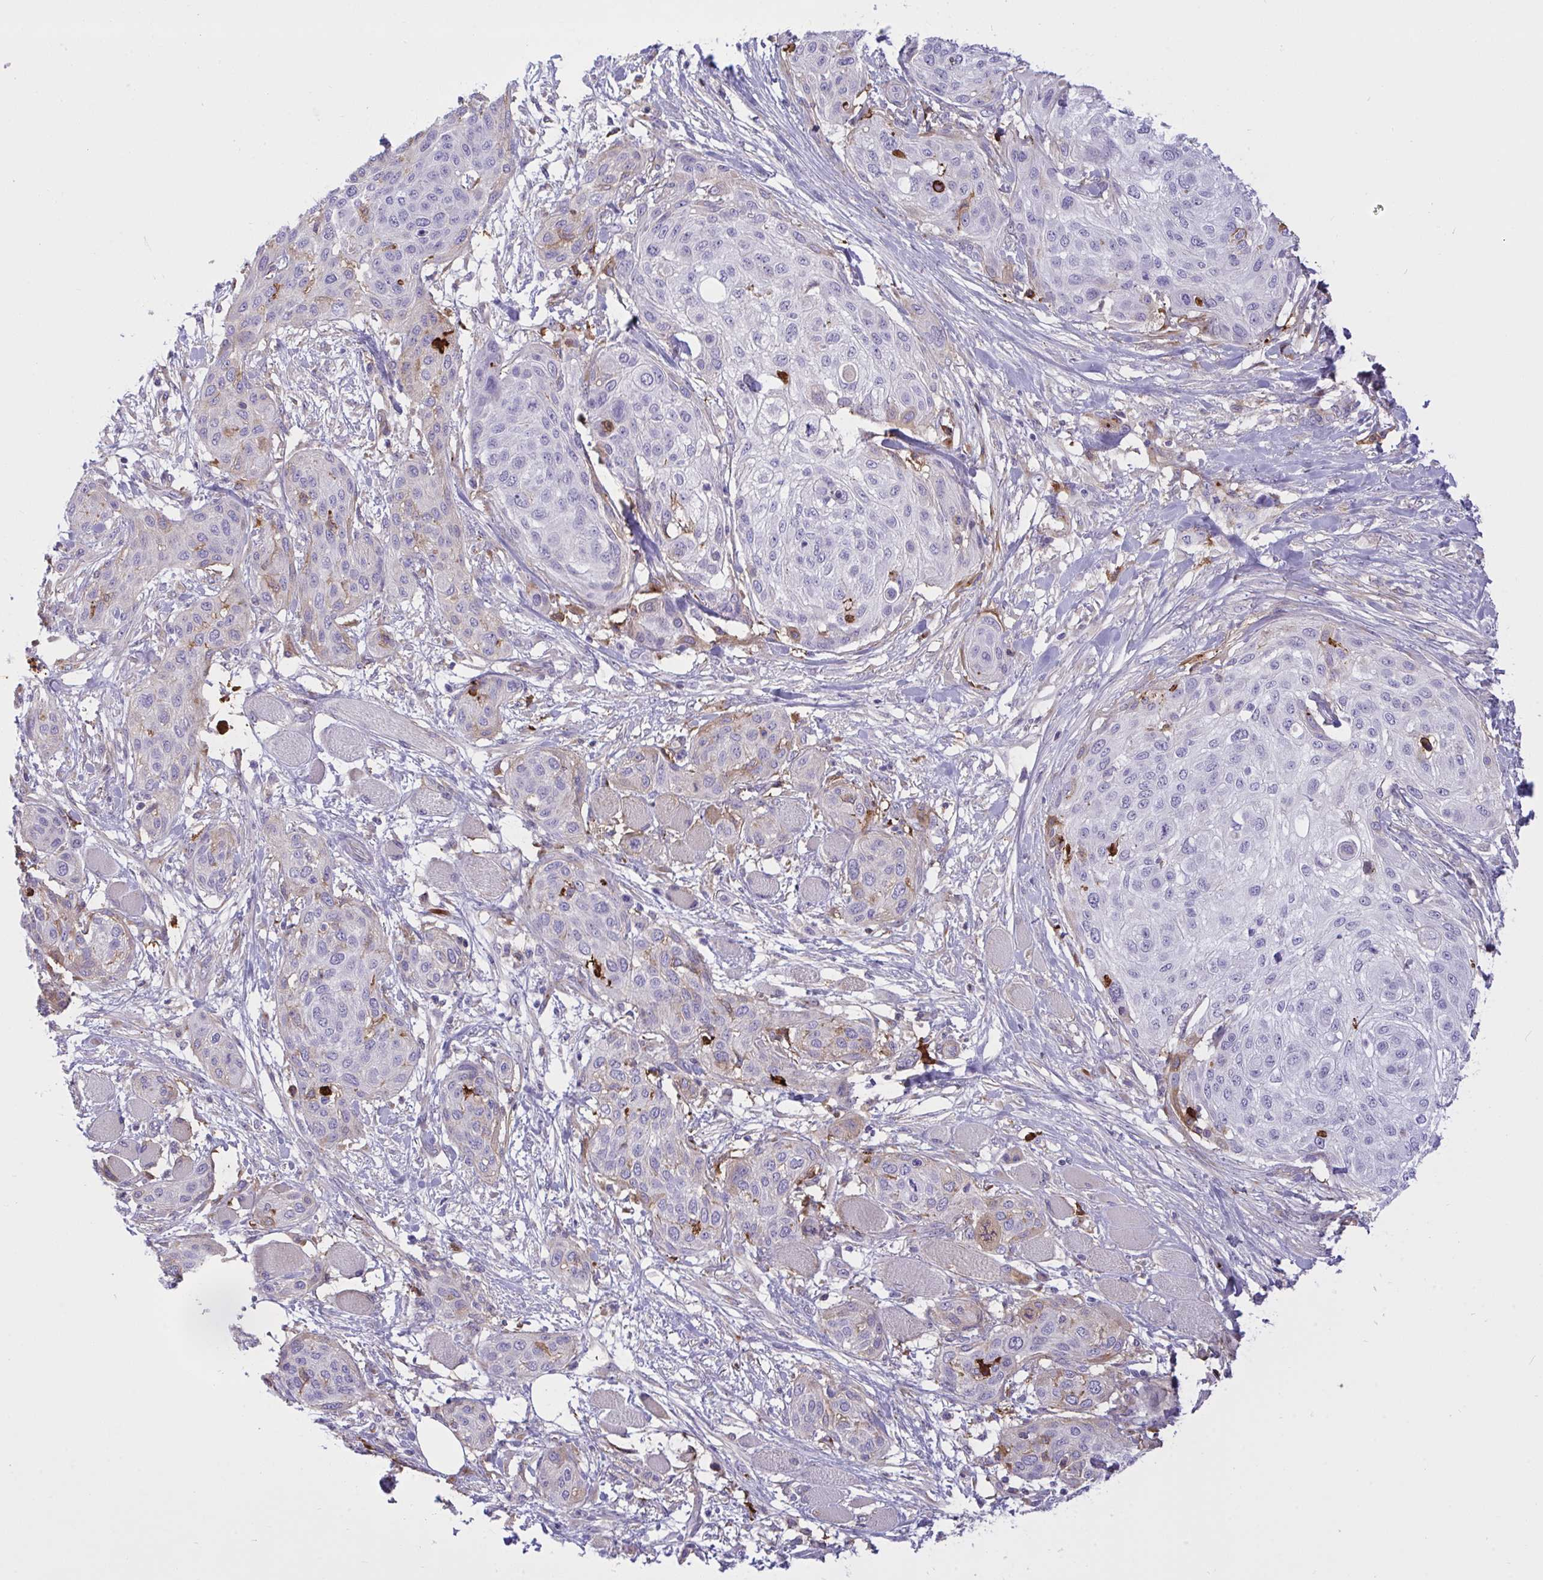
{"staining": {"intensity": "negative", "quantity": "none", "location": "none"}, "tissue": "skin cancer", "cell_type": "Tumor cells", "image_type": "cancer", "snomed": [{"axis": "morphology", "description": "Squamous cell carcinoma, NOS"}, {"axis": "topography", "description": "Skin"}], "caption": "Immunohistochemical staining of skin cancer displays no significant expression in tumor cells.", "gene": "F2", "patient": {"sex": "female", "age": 87}}